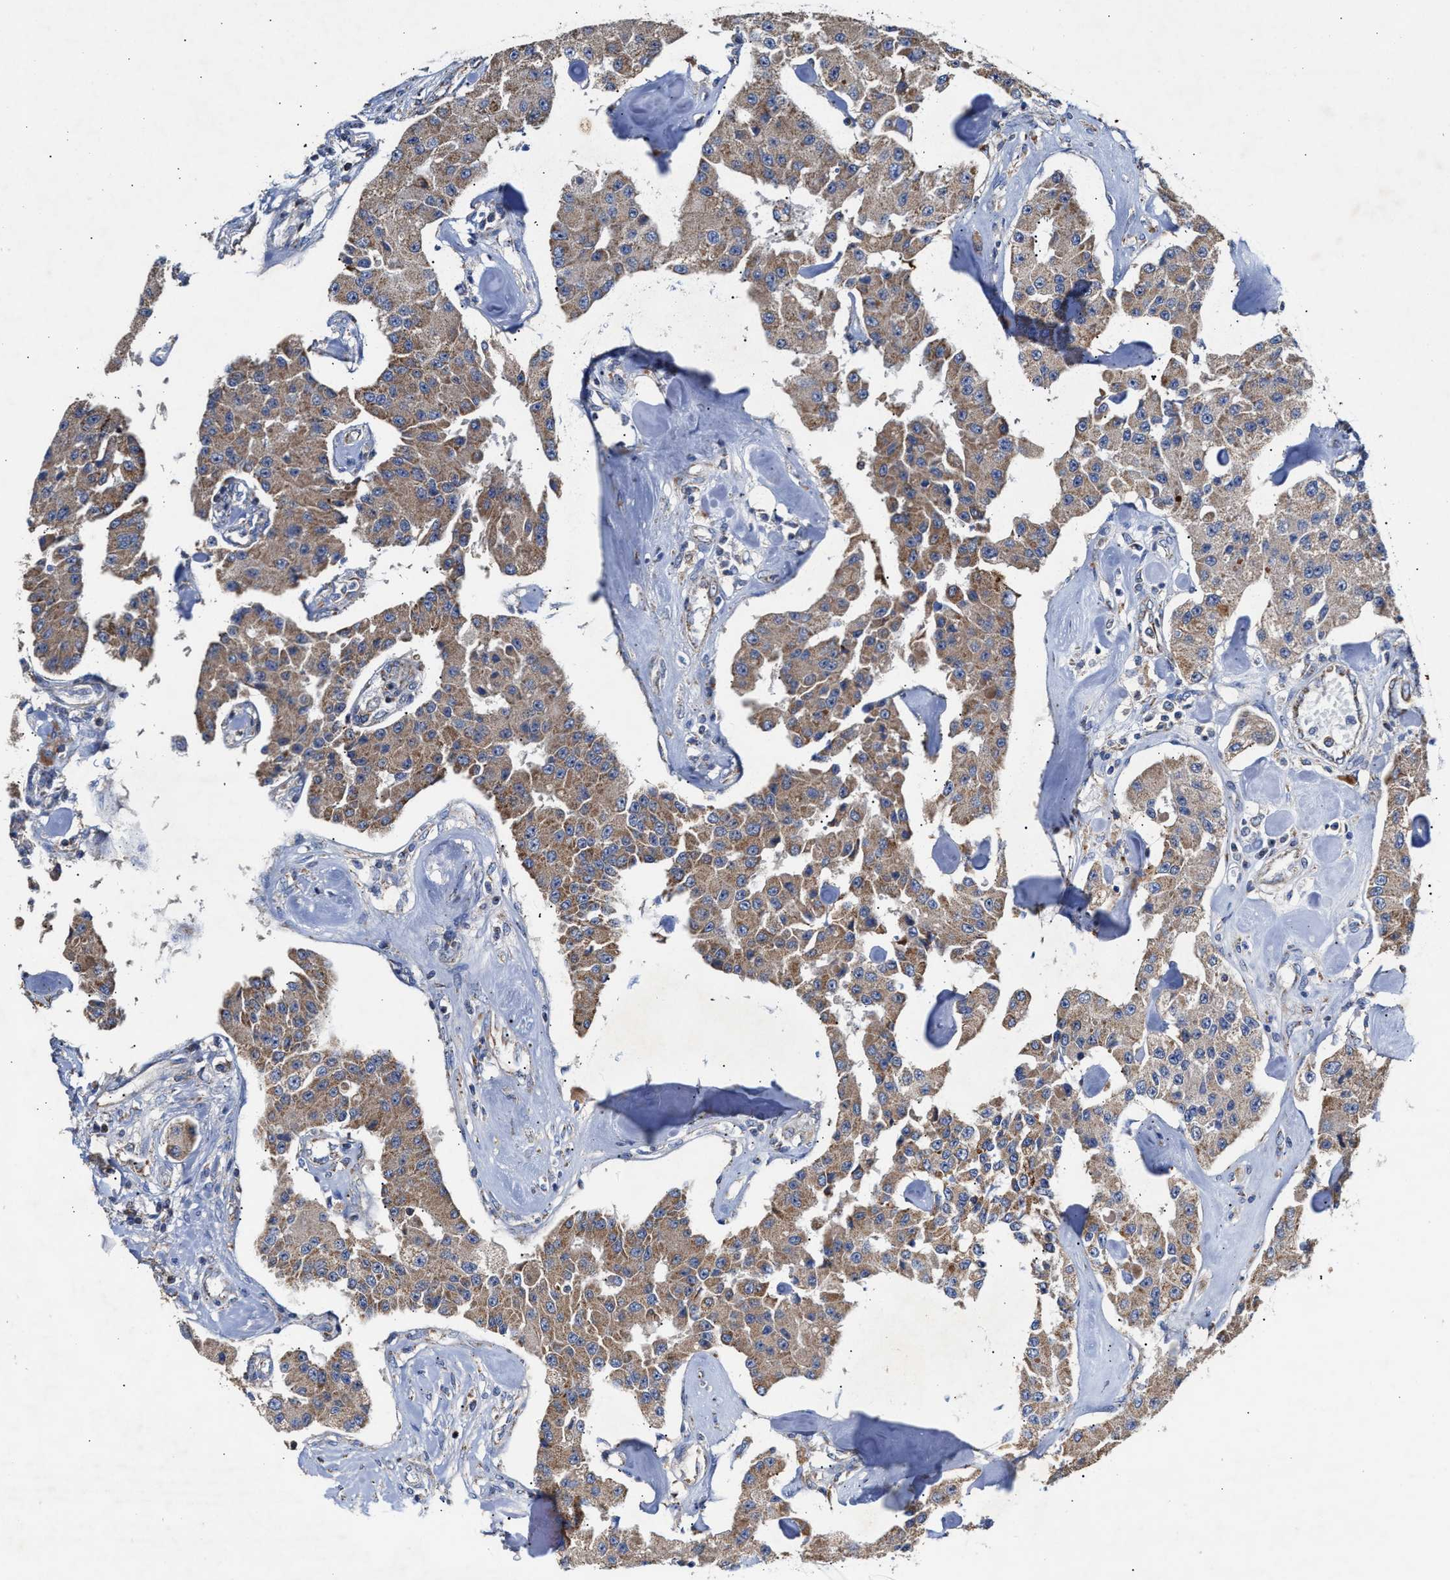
{"staining": {"intensity": "moderate", "quantity": ">75%", "location": "cytoplasmic/membranous"}, "tissue": "carcinoid", "cell_type": "Tumor cells", "image_type": "cancer", "snomed": [{"axis": "morphology", "description": "Carcinoid, malignant, NOS"}, {"axis": "topography", "description": "Pancreas"}], "caption": "Immunohistochemical staining of human carcinoid (malignant) displays moderate cytoplasmic/membranous protein staining in approximately >75% of tumor cells.", "gene": "MECR", "patient": {"sex": "male", "age": 41}}